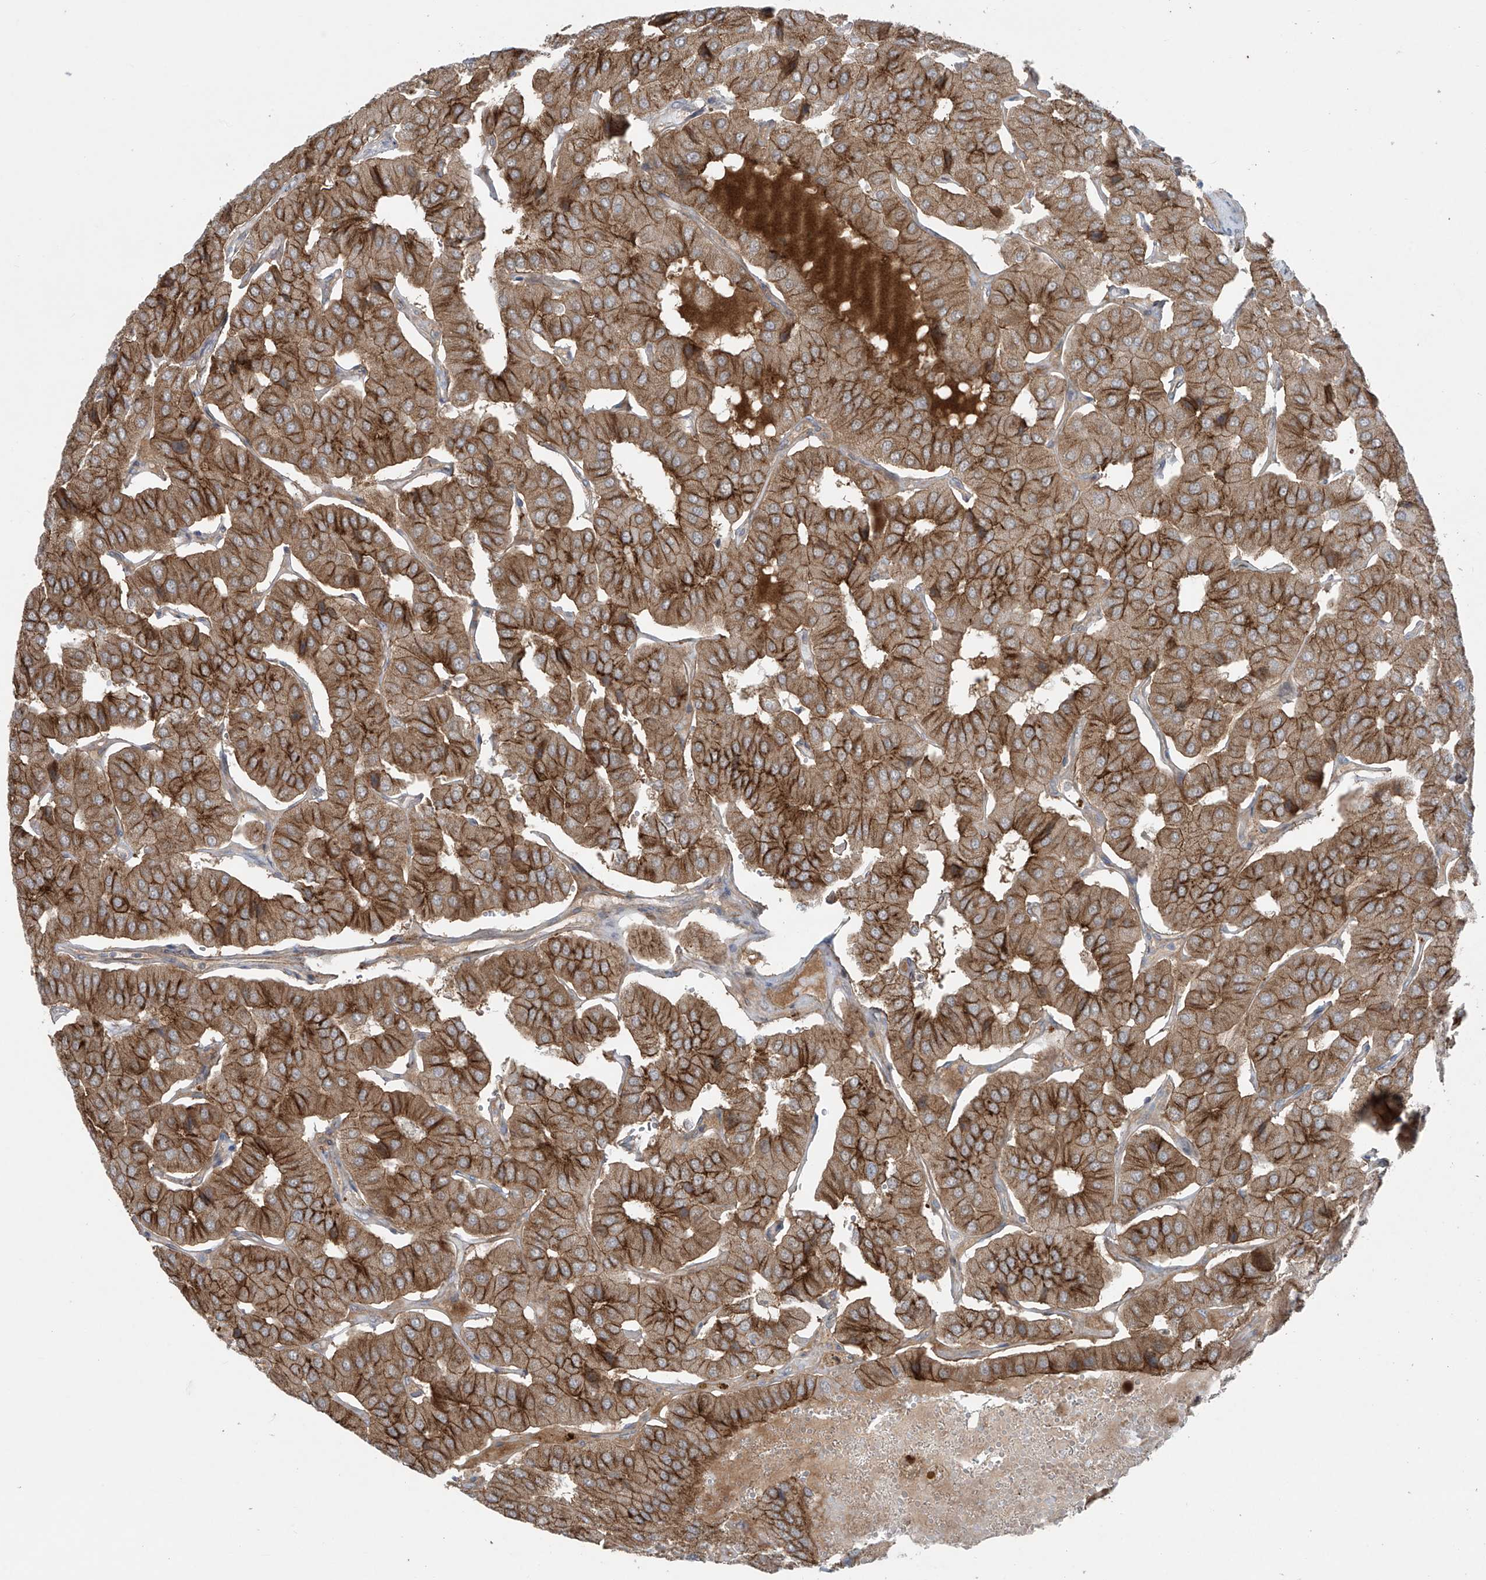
{"staining": {"intensity": "moderate", "quantity": ">75%", "location": "cytoplasmic/membranous"}, "tissue": "parathyroid gland", "cell_type": "Glandular cells", "image_type": "normal", "snomed": [{"axis": "morphology", "description": "Normal tissue, NOS"}, {"axis": "morphology", "description": "Adenoma, NOS"}, {"axis": "topography", "description": "Parathyroid gland"}], "caption": "Protein staining demonstrates moderate cytoplasmic/membranous expression in approximately >75% of glandular cells in benign parathyroid gland.", "gene": "RASGEF1A", "patient": {"sex": "female", "age": 86}}